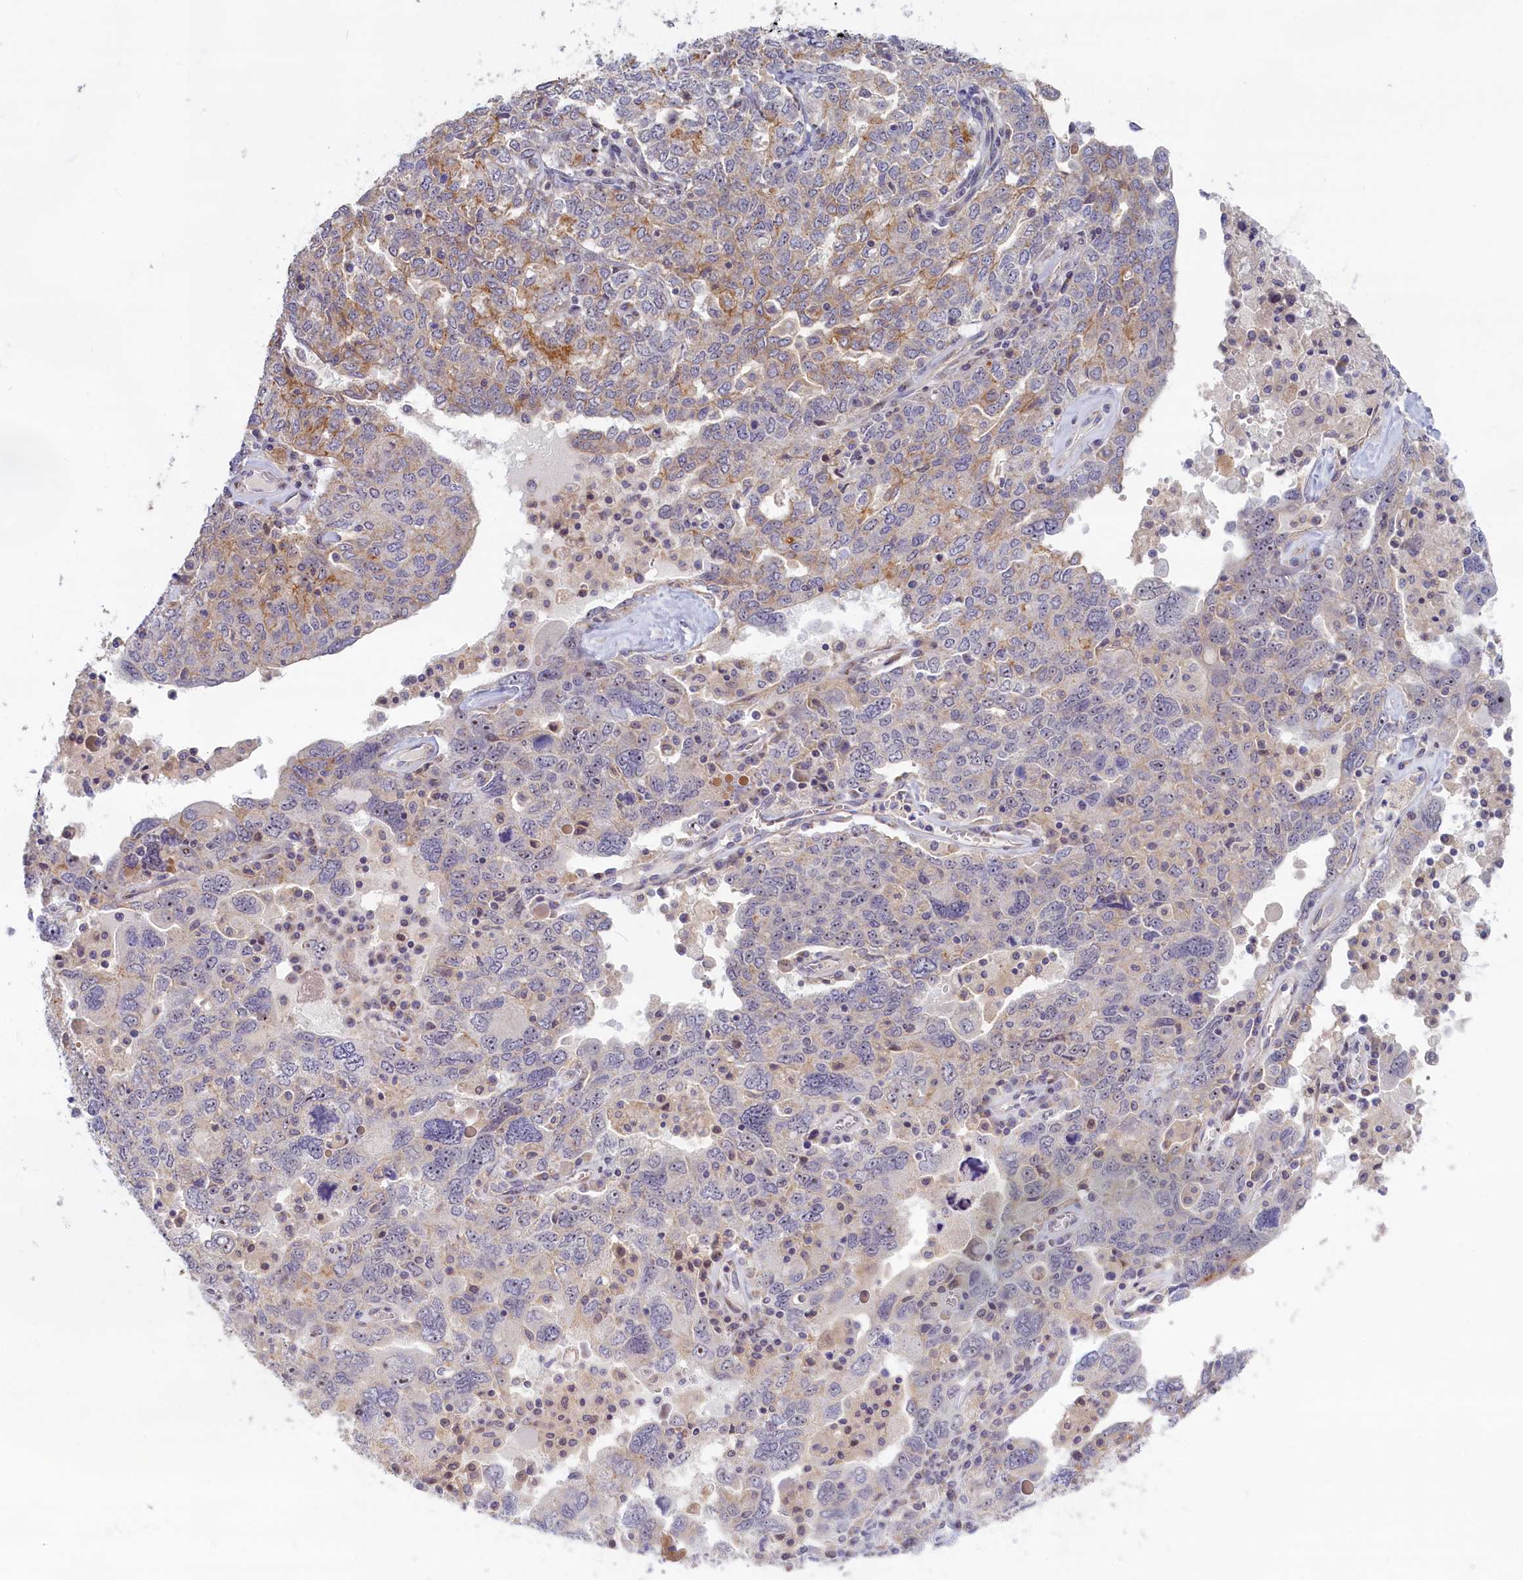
{"staining": {"intensity": "moderate", "quantity": "<25%", "location": "cytoplasmic/membranous"}, "tissue": "ovarian cancer", "cell_type": "Tumor cells", "image_type": "cancer", "snomed": [{"axis": "morphology", "description": "Carcinoma, endometroid"}, {"axis": "topography", "description": "Ovary"}], "caption": "A micrograph of endometroid carcinoma (ovarian) stained for a protein displays moderate cytoplasmic/membranous brown staining in tumor cells.", "gene": "TRPM4", "patient": {"sex": "female", "age": 62}}